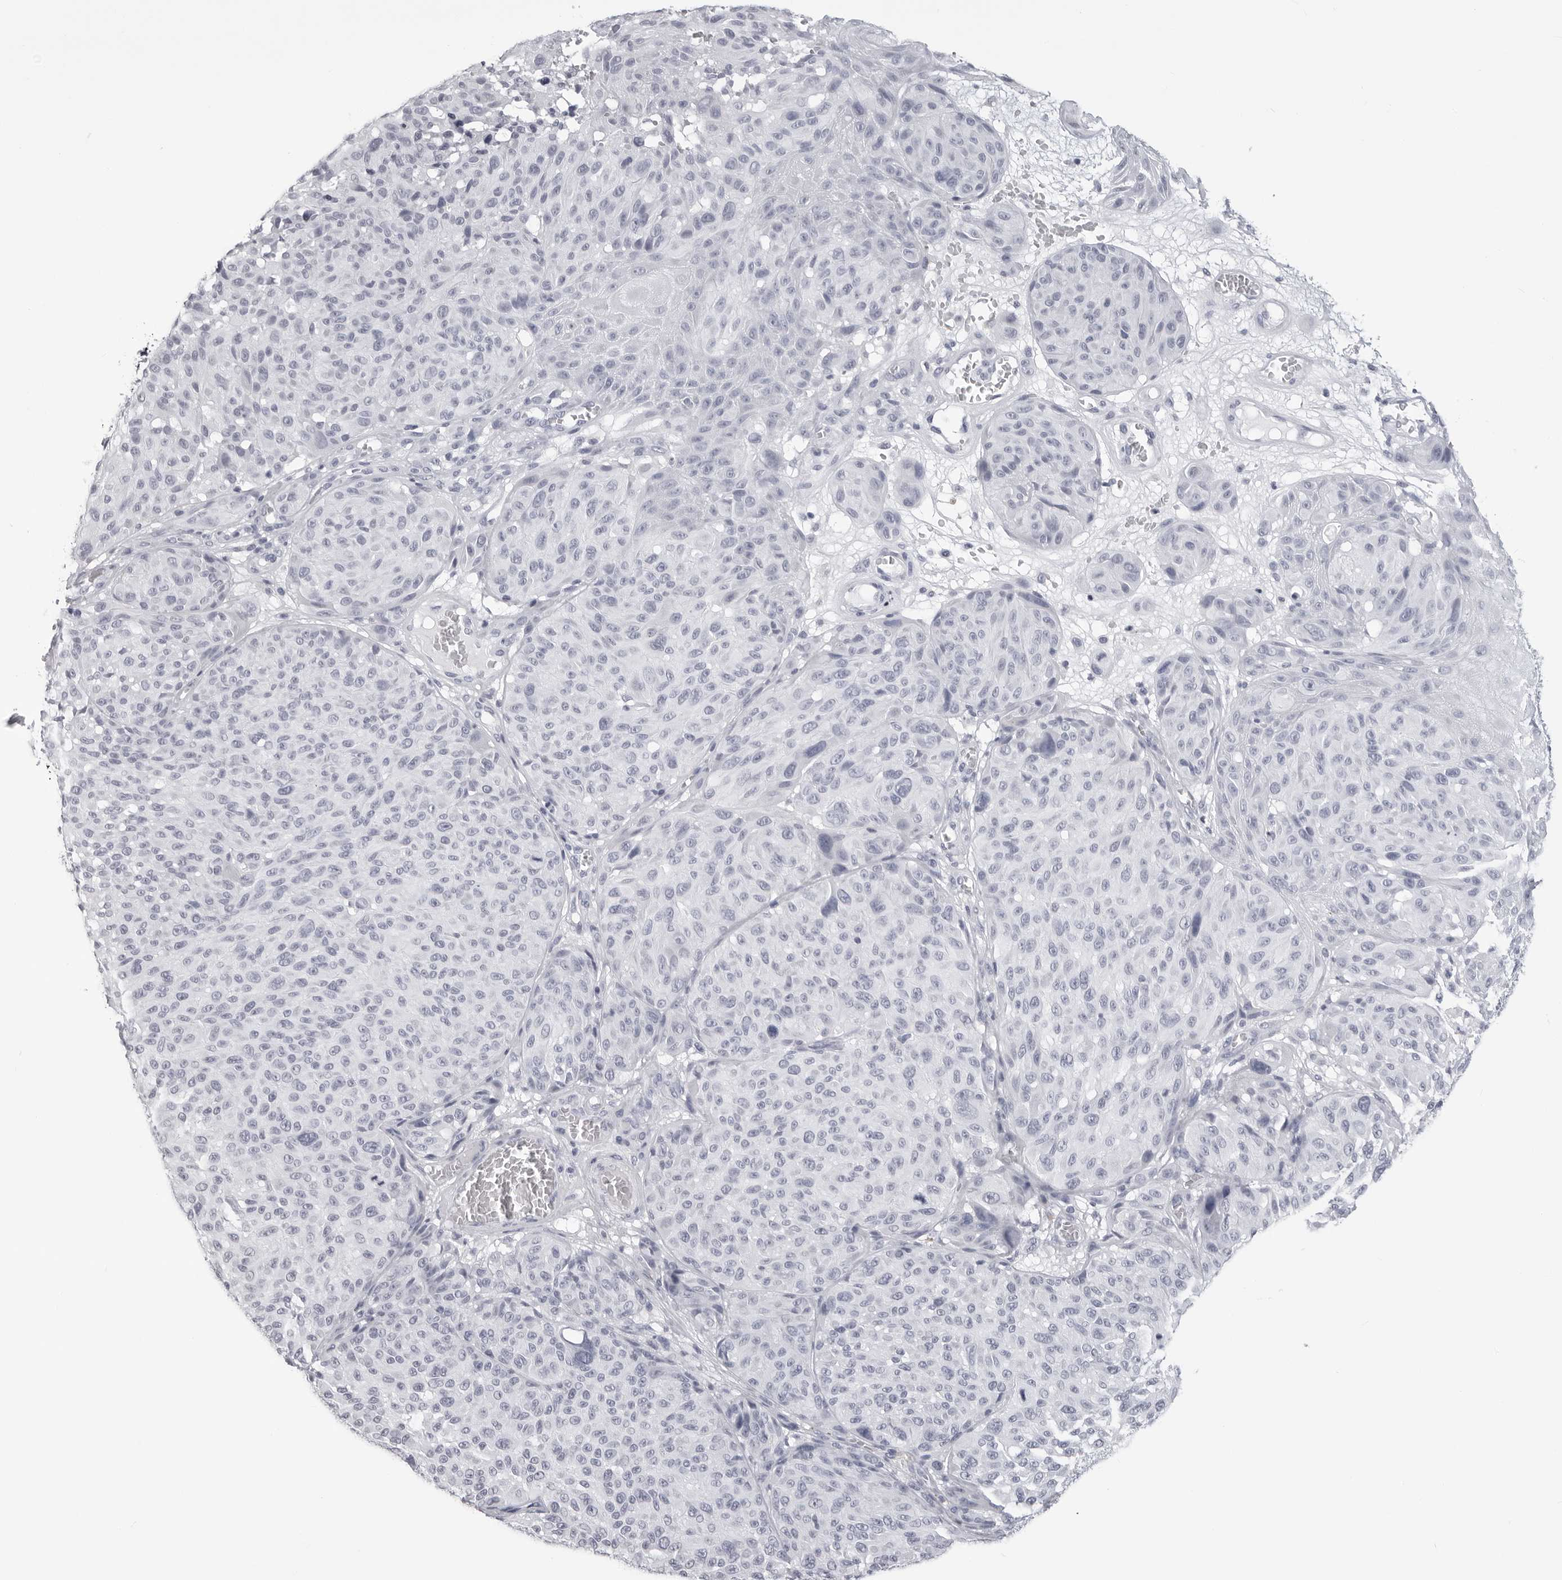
{"staining": {"intensity": "negative", "quantity": "none", "location": "none"}, "tissue": "melanoma", "cell_type": "Tumor cells", "image_type": "cancer", "snomed": [{"axis": "morphology", "description": "Malignant melanoma, NOS"}, {"axis": "topography", "description": "Skin"}], "caption": "Immunohistochemistry micrograph of neoplastic tissue: human malignant melanoma stained with DAB (3,3'-diaminobenzidine) shows no significant protein expression in tumor cells.", "gene": "CST1", "patient": {"sex": "male", "age": 83}}